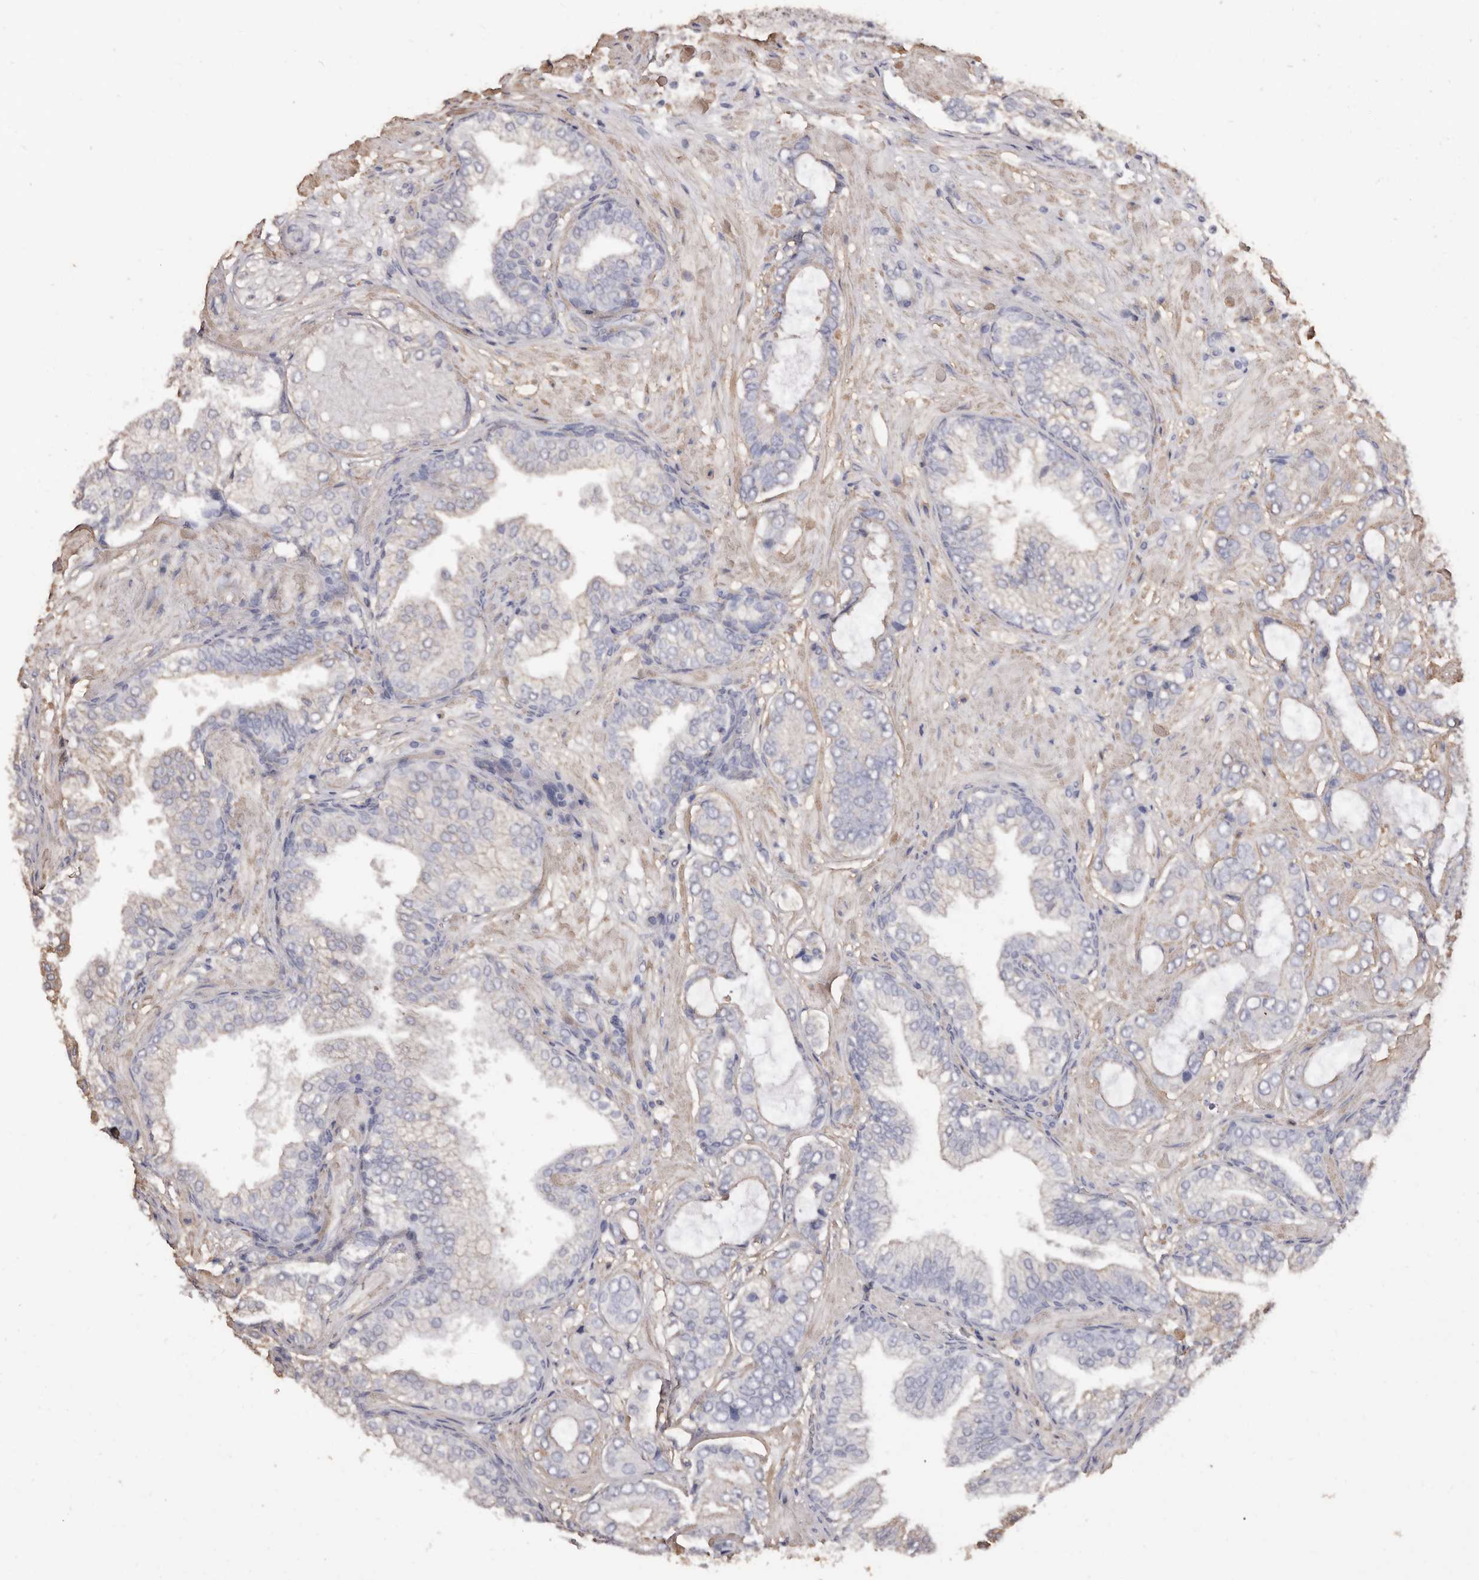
{"staining": {"intensity": "negative", "quantity": "none", "location": "none"}, "tissue": "prostate cancer", "cell_type": "Tumor cells", "image_type": "cancer", "snomed": [{"axis": "morphology", "description": "Adenocarcinoma, High grade"}, {"axis": "topography", "description": "Prostate"}], "caption": "High magnification brightfield microscopy of prostate adenocarcinoma (high-grade) stained with DAB (3,3'-diaminobenzidine) (brown) and counterstained with hematoxylin (blue): tumor cells show no significant positivity.", "gene": "COQ8B", "patient": {"sex": "male", "age": 59}}